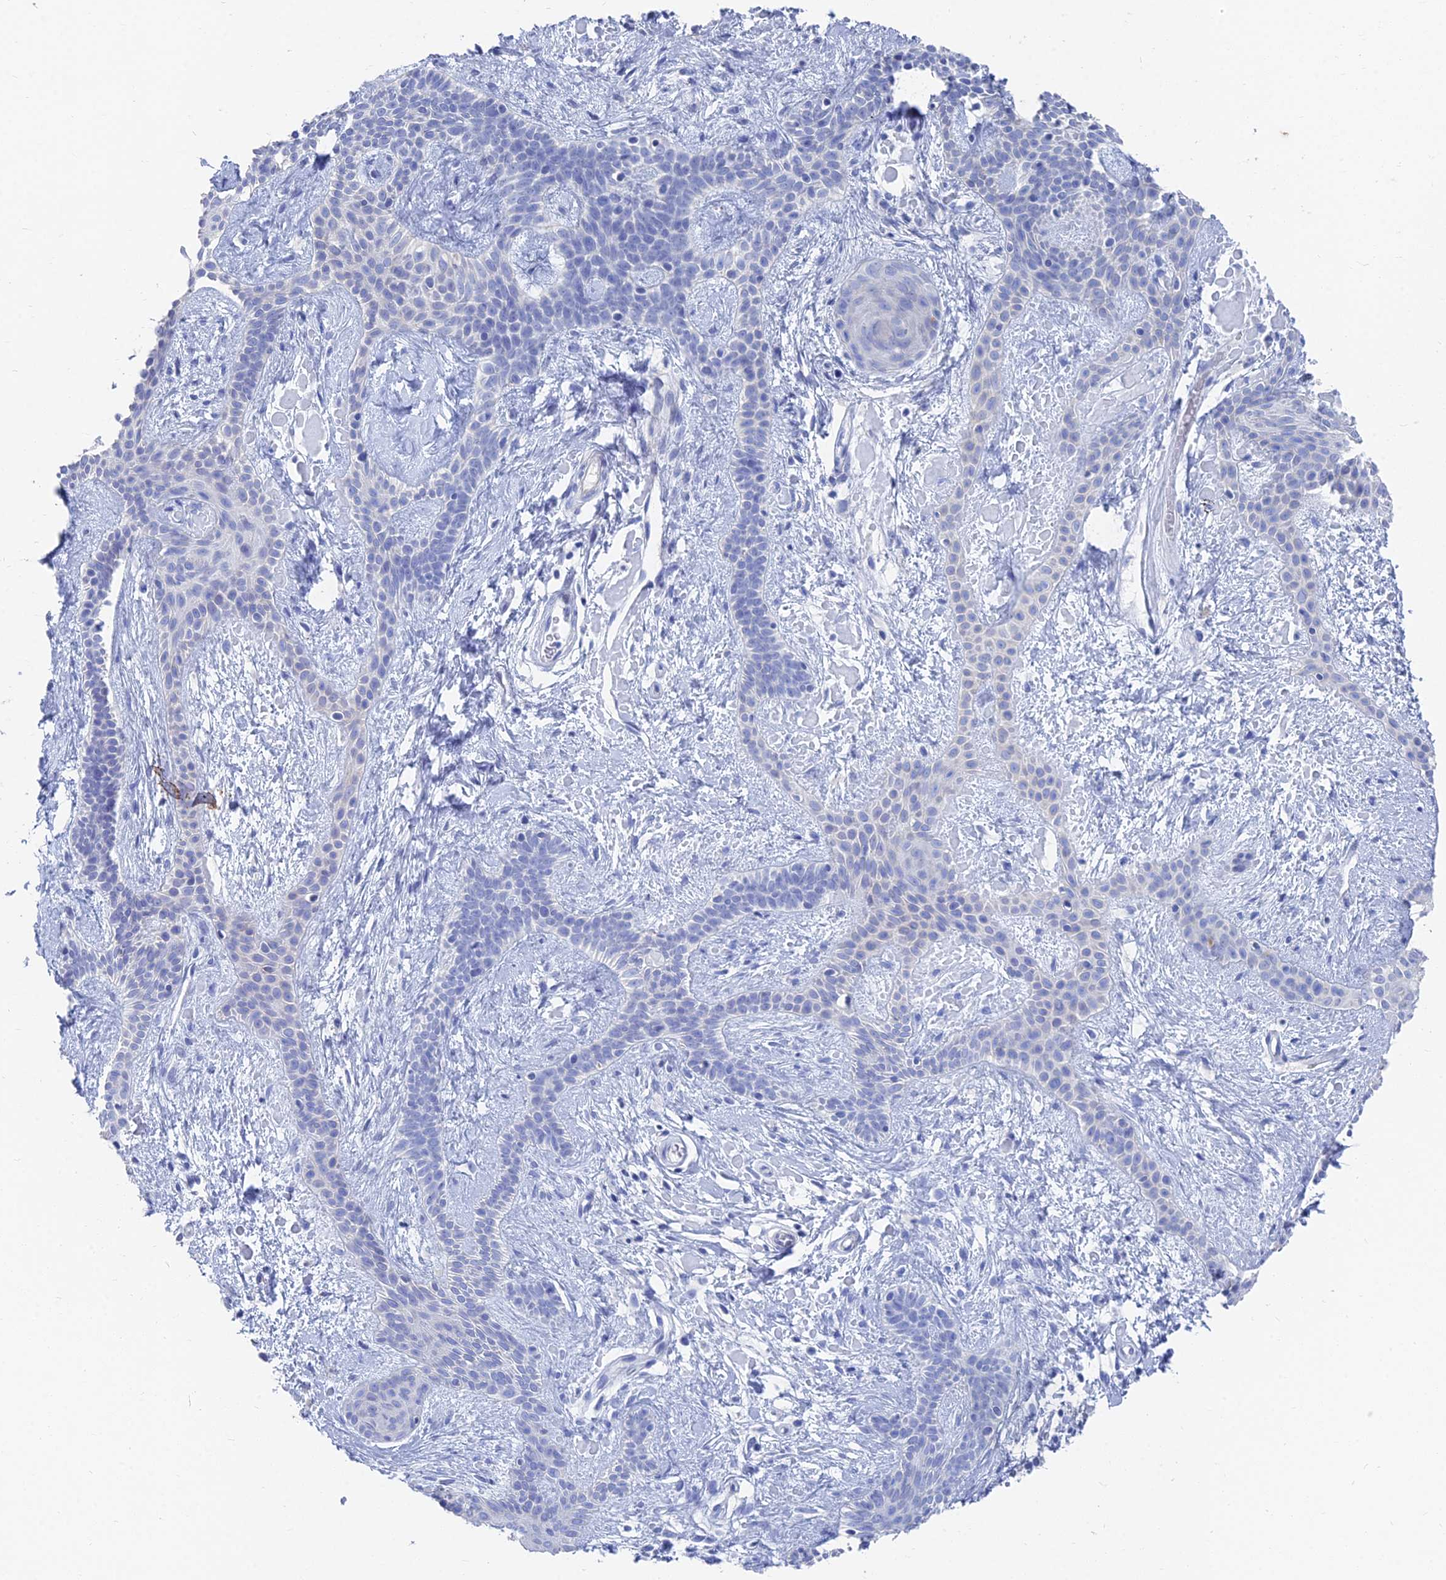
{"staining": {"intensity": "negative", "quantity": "none", "location": "none"}, "tissue": "skin cancer", "cell_type": "Tumor cells", "image_type": "cancer", "snomed": [{"axis": "morphology", "description": "Basal cell carcinoma"}, {"axis": "topography", "description": "Skin"}], "caption": "Tumor cells show no significant staining in basal cell carcinoma (skin). (Immunohistochemistry (ihc), brightfield microscopy, high magnification).", "gene": "TNNT3", "patient": {"sex": "male", "age": 78}}